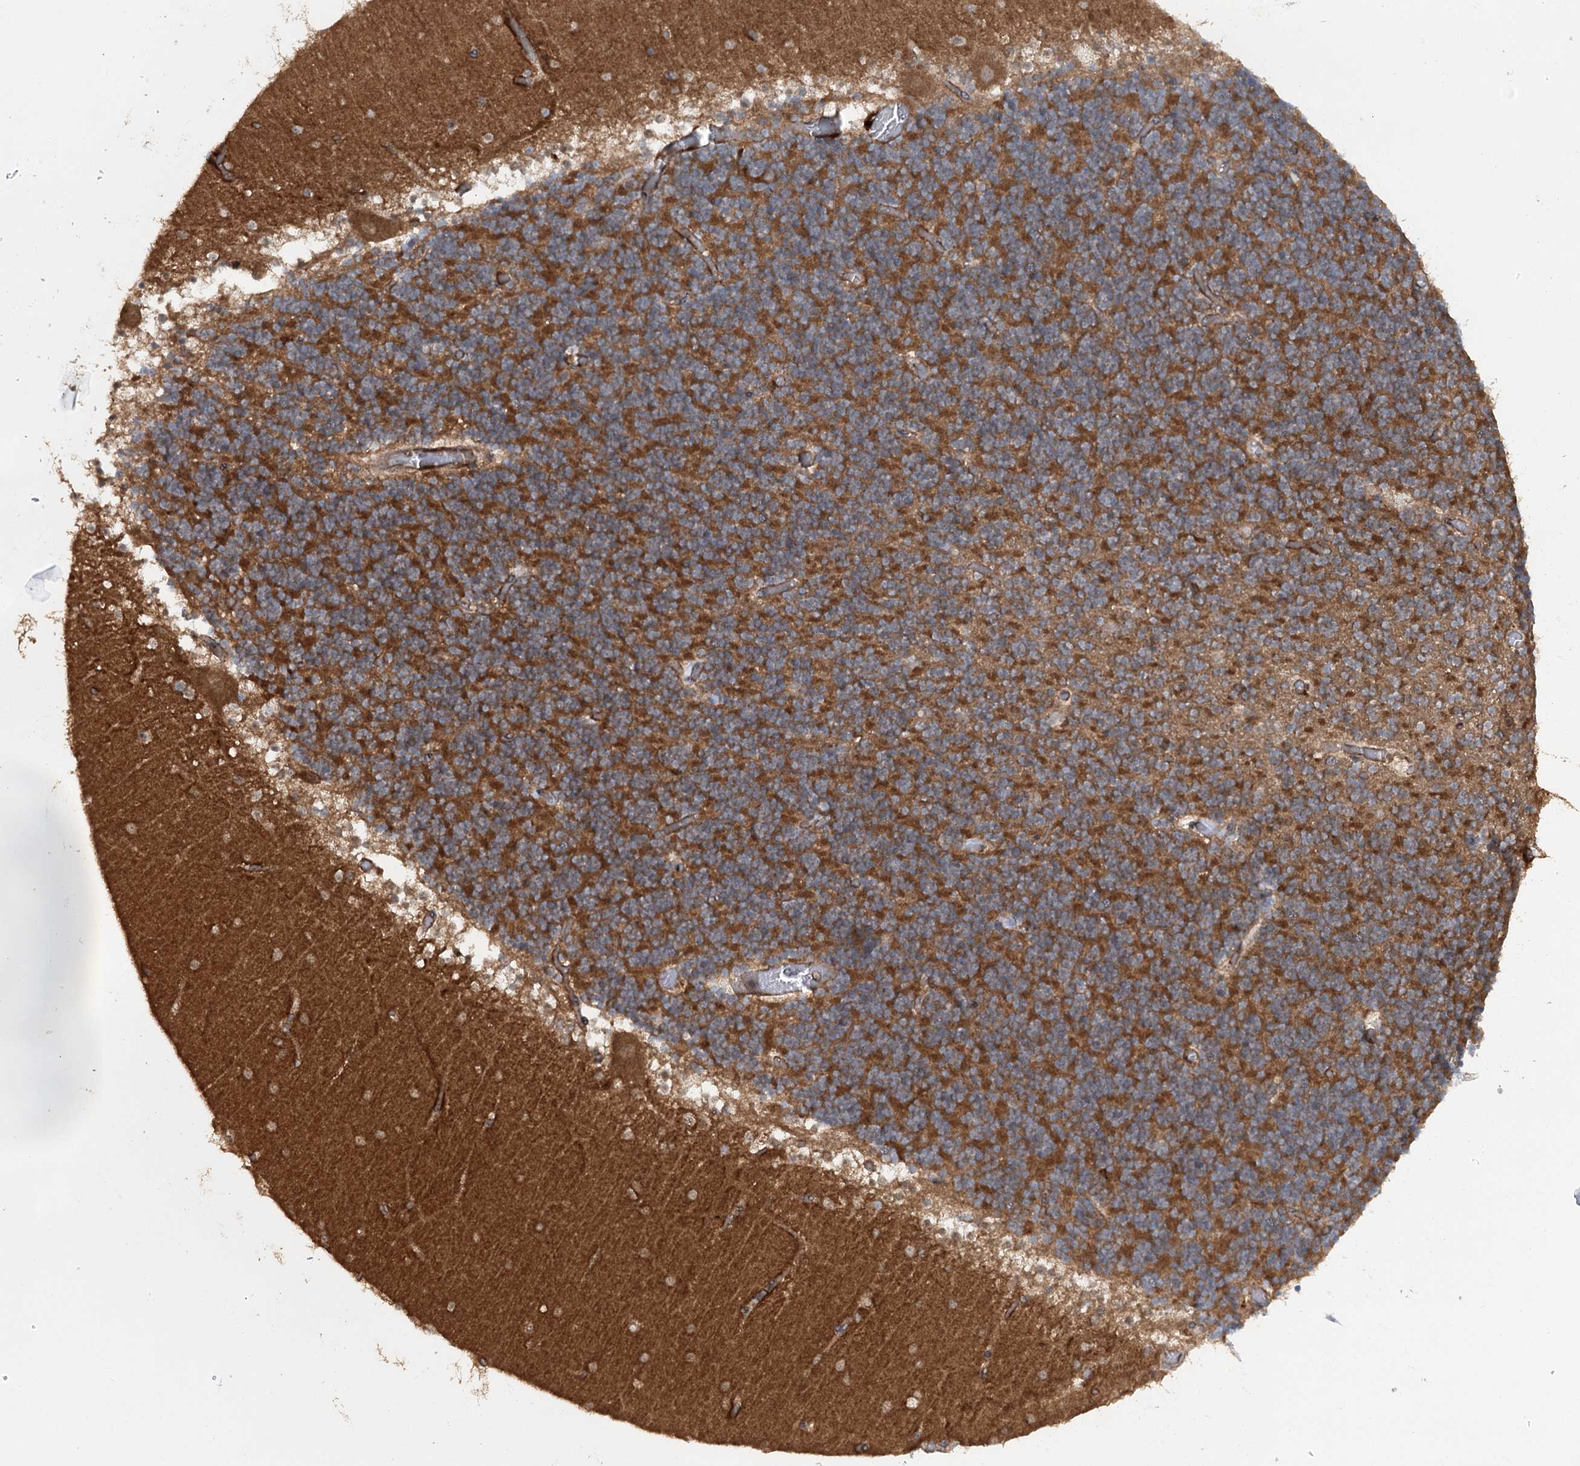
{"staining": {"intensity": "moderate", "quantity": ">75%", "location": "cytoplasmic/membranous"}, "tissue": "cerebellum", "cell_type": "Cells in granular layer", "image_type": "normal", "snomed": [{"axis": "morphology", "description": "Normal tissue, NOS"}, {"axis": "topography", "description": "Cerebellum"}], "caption": "Cerebellum stained with DAB (3,3'-diaminobenzidine) IHC displays medium levels of moderate cytoplasmic/membranous expression in approximately >75% of cells in granular layer.", "gene": "C12orf4", "patient": {"sex": "female", "age": 28}}